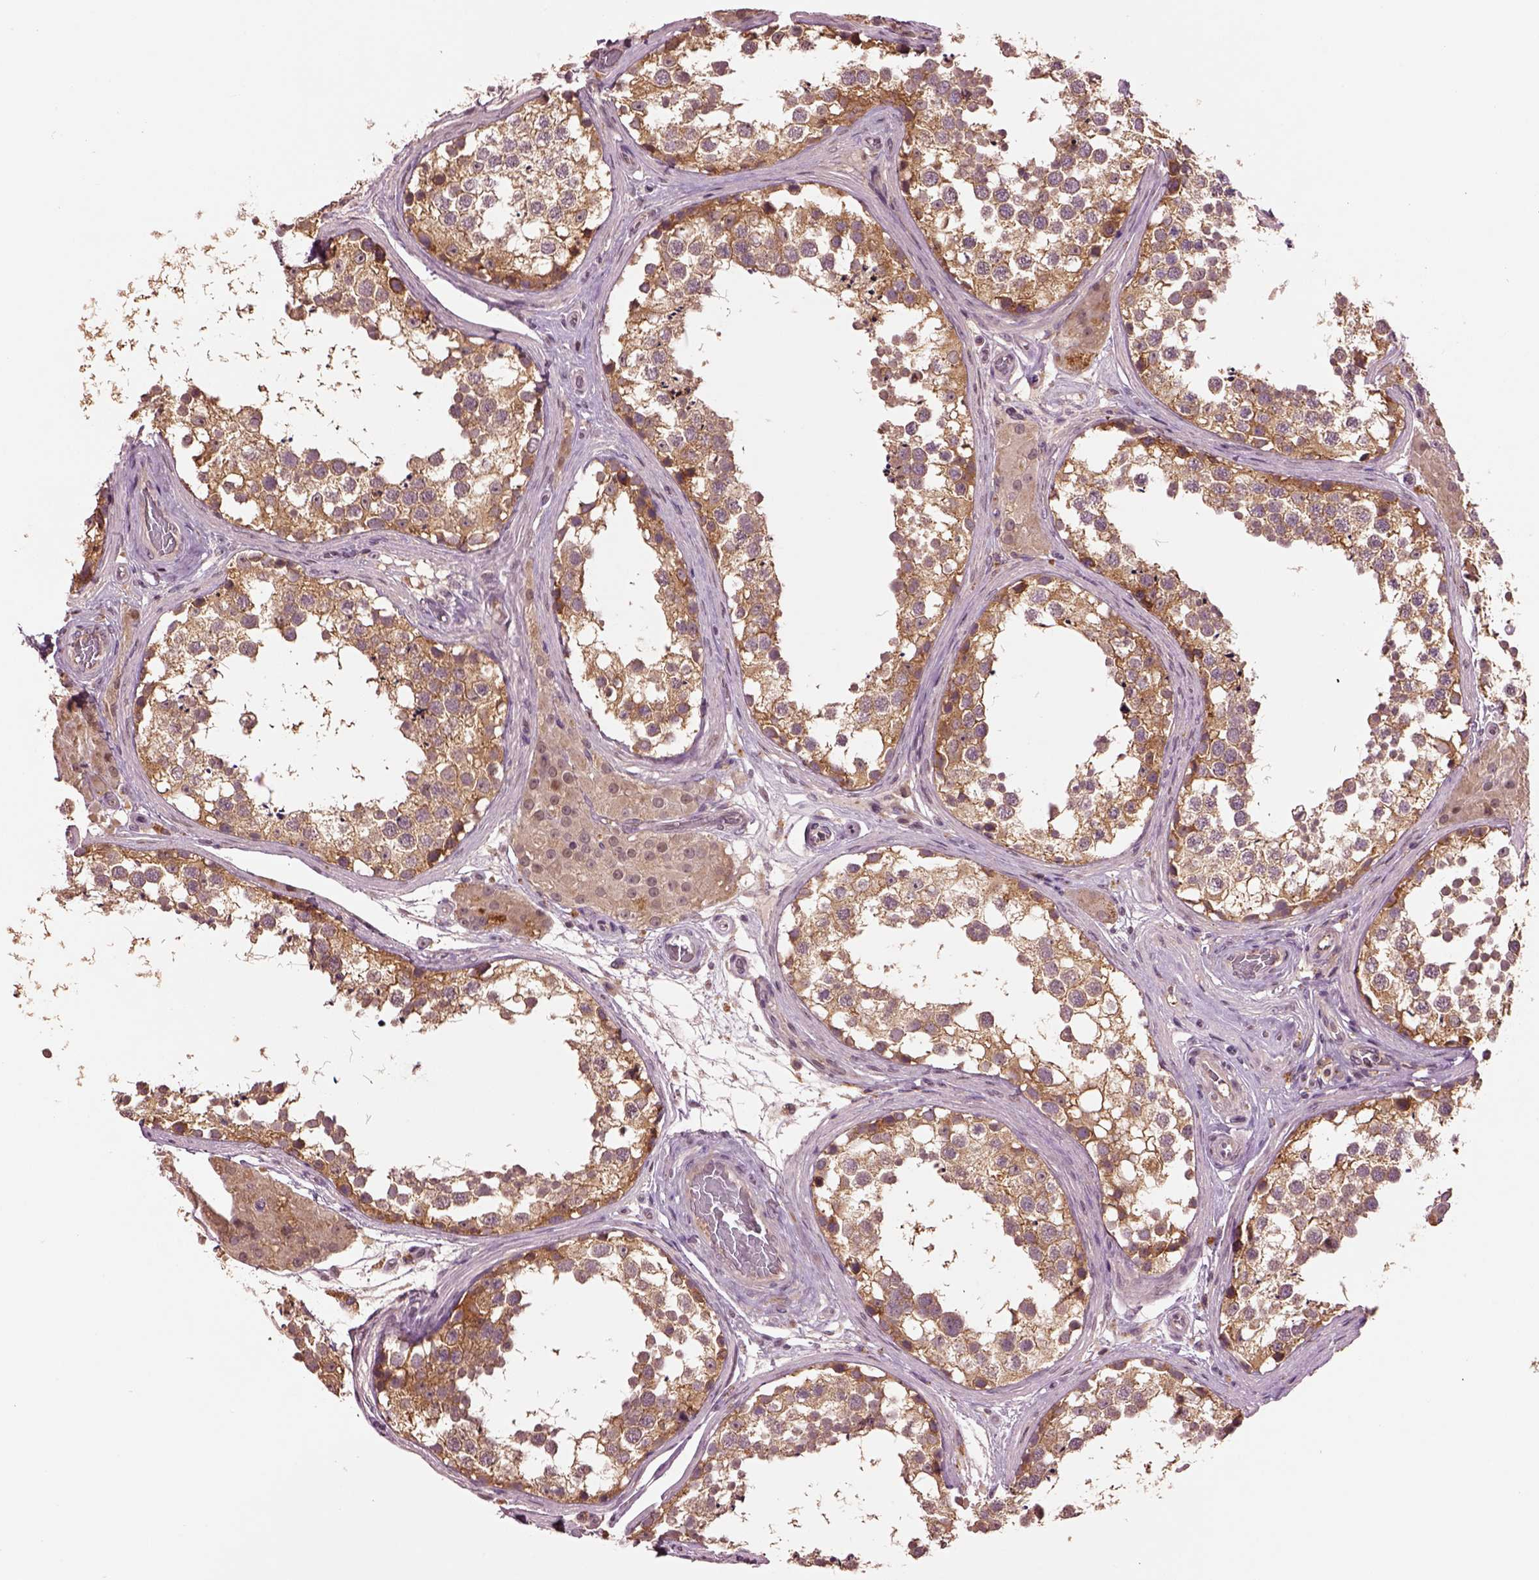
{"staining": {"intensity": "moderate", "quantity": ">75%", "location": "cytoplasmic/membranous"}, "tissue": "testis", "cell_type": "Cells in seminiferous ducts", "image_type": "normal", "snomed": [{"axis": "morphology", "description": "Normal tissue, NOS"}, {"axis": "morphology", "description": "Seminoma, NOS"}, {"axis": "topography", "description": "Testis"}], "caption": "Cells in seminiferous ducts reveal medium levels of moderate cytoplasmic/membranous expression in about >75% of cells in normal testis.", "gene": "MTHFS", "patient": {"sex": "male", "age": 65}}